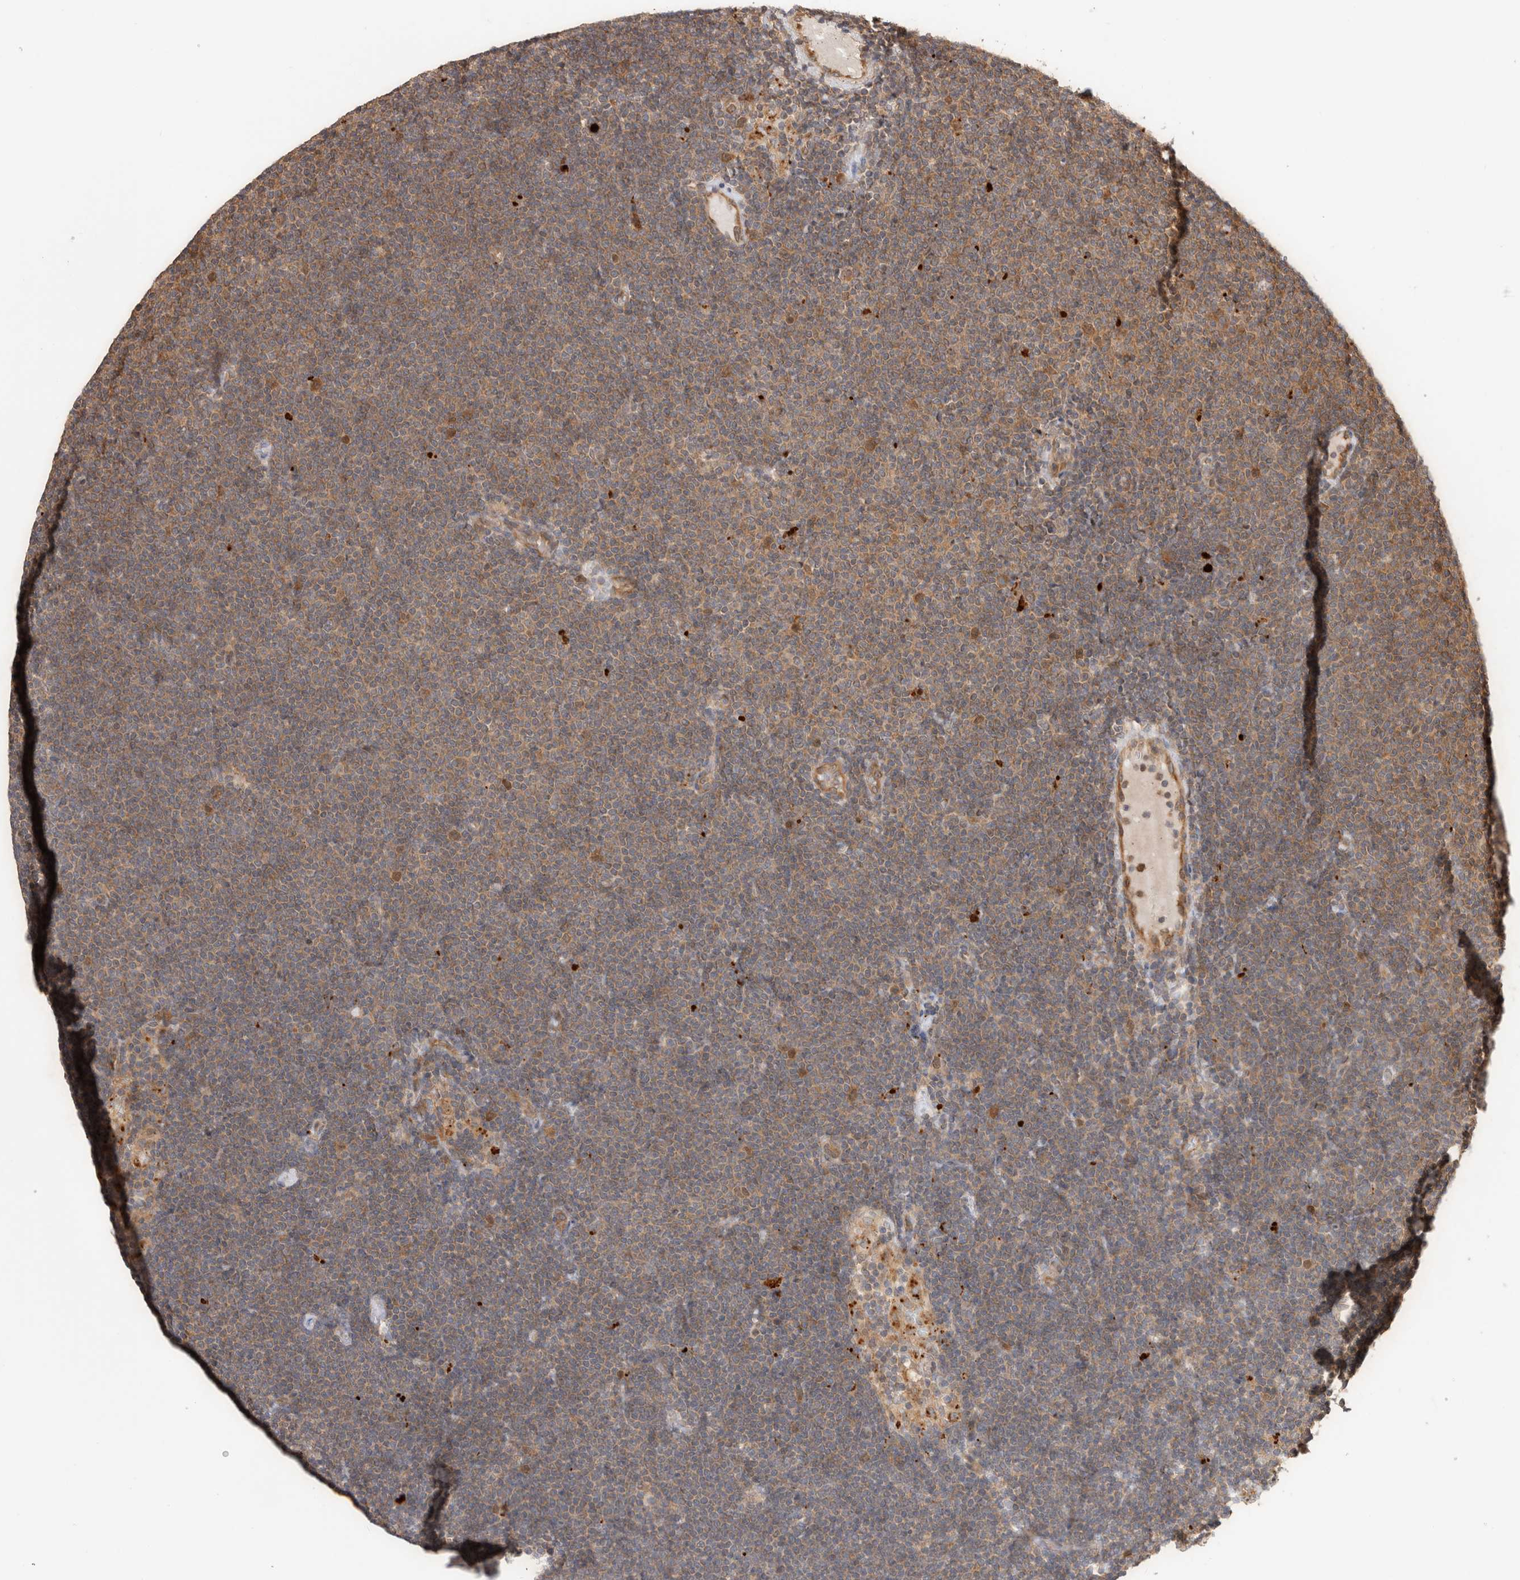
{"staining": {"intensity": "weak", "quantity": ">75%", "location": "cytoplasmic/membranous"}, "tissue": "lymphoma", "cell_type": "Tumor cells", "image_type": "cancer", "snomed": [{"axis": "morphology", "description": "Malignant lymphoma, non-Hodgkin's type, Low grade"}, {"axis": "topography", "description": "Lymph node"}], "caption": "A high-resolution photomicrograph shows immunohistochemistry staining of low-grade malignant lymphoma, non-Hodgkin's type, which reveals weak cytoplasmic/membranous positivity in about >75% of tumor cells.", "gene": "ACTL9", "patient": {"sex": "female", "age": 53}}